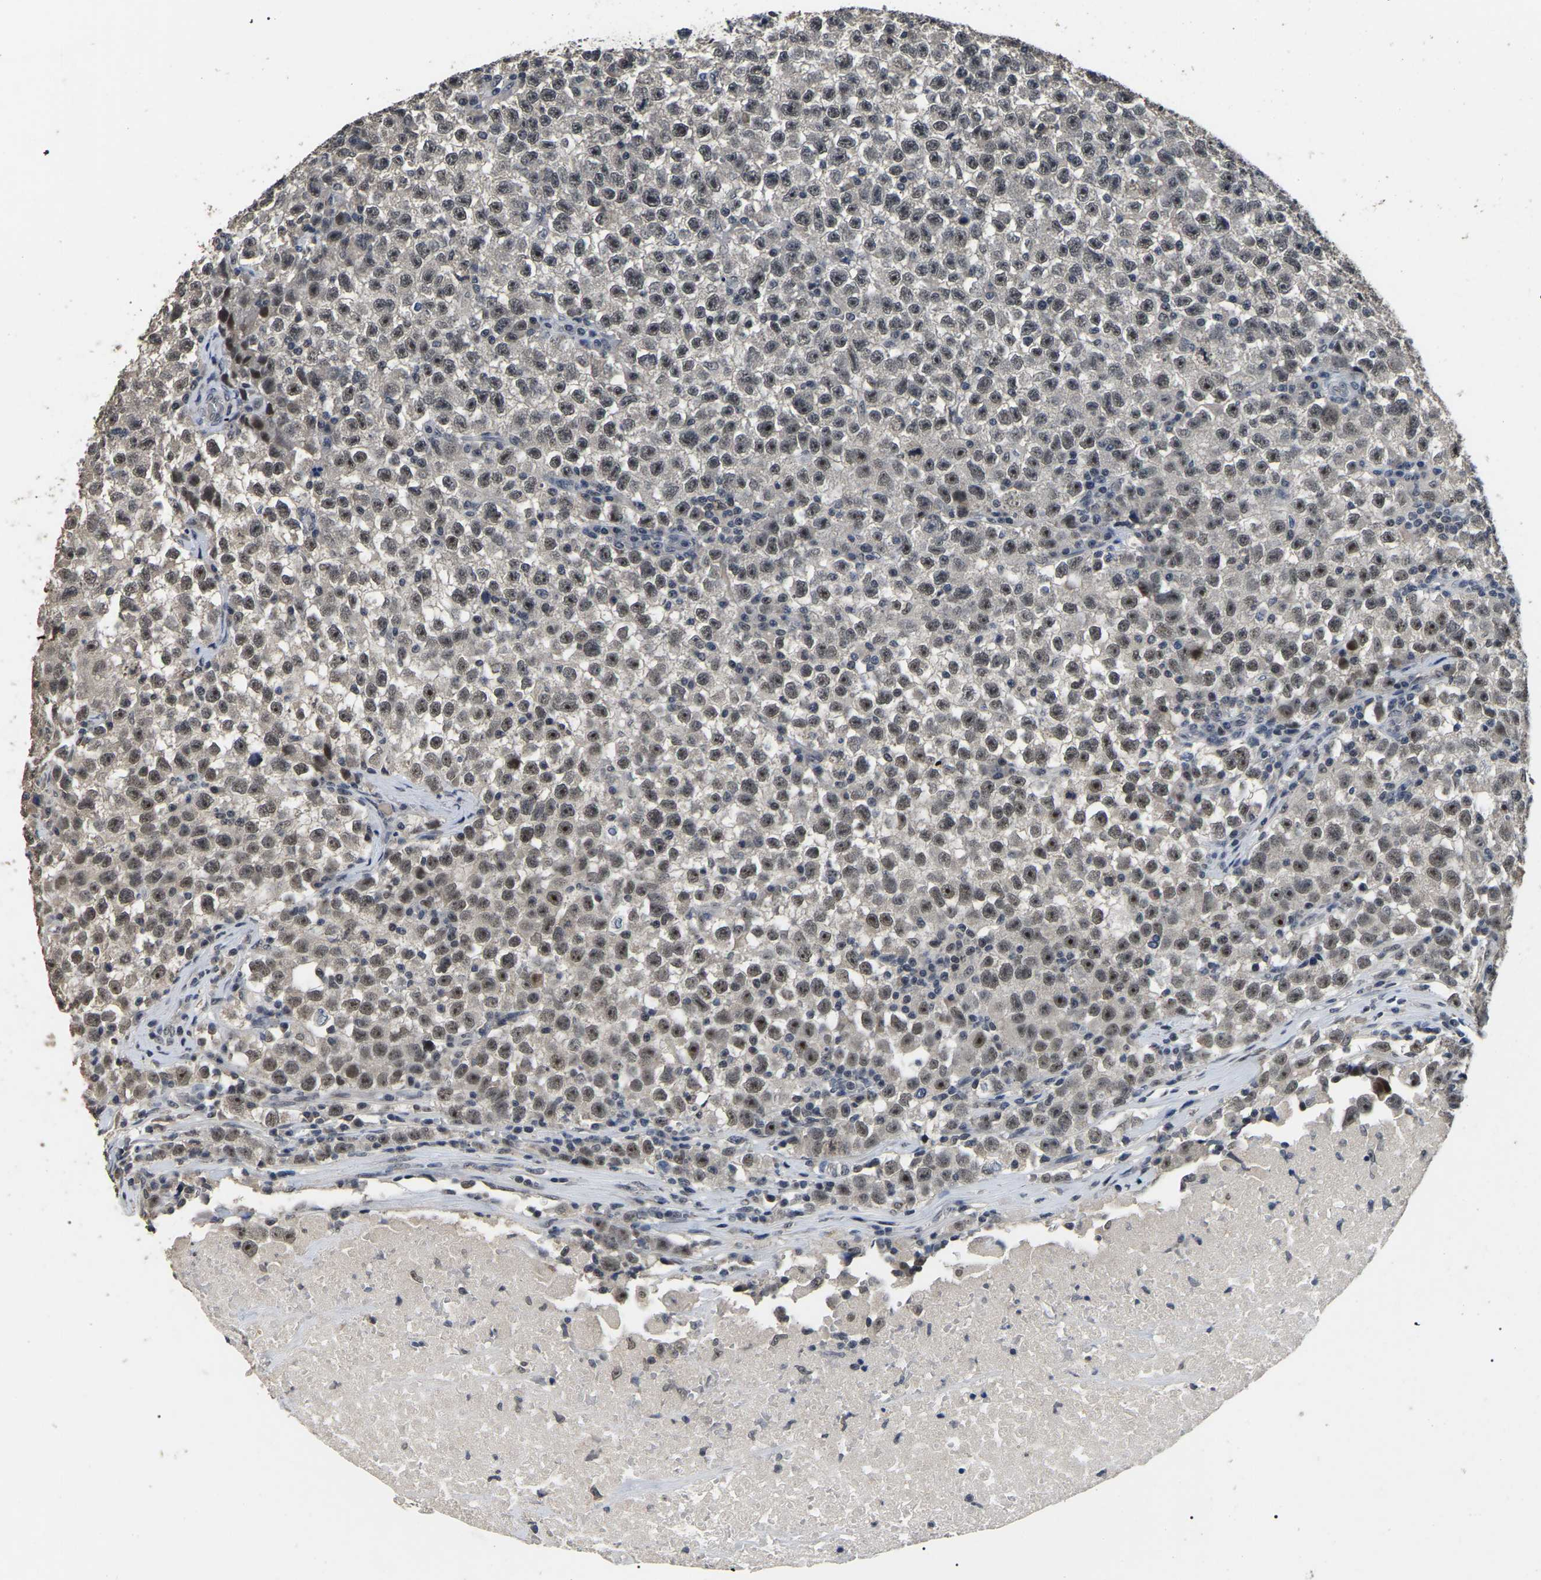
{"staining": {"intensity": "weak", "quantity": "25%-75%", "location": "nuclear"}, "tissue": "testis cancer", "cell_type": "Tumor cells", "image_type": "cancer", "snomed": [{"axis": "morphology", "description": "Seminoma, NOS"}, {"axis": "topography", "description": "Testis"}], "caption": "This photomicrograph exhibits IHC staining of testis seminoma, with low weak nuclear staining in about 25%-75% of tumor cells.", "gene": "PPM1E", "patient": {"sex": "male", "age": 22}}